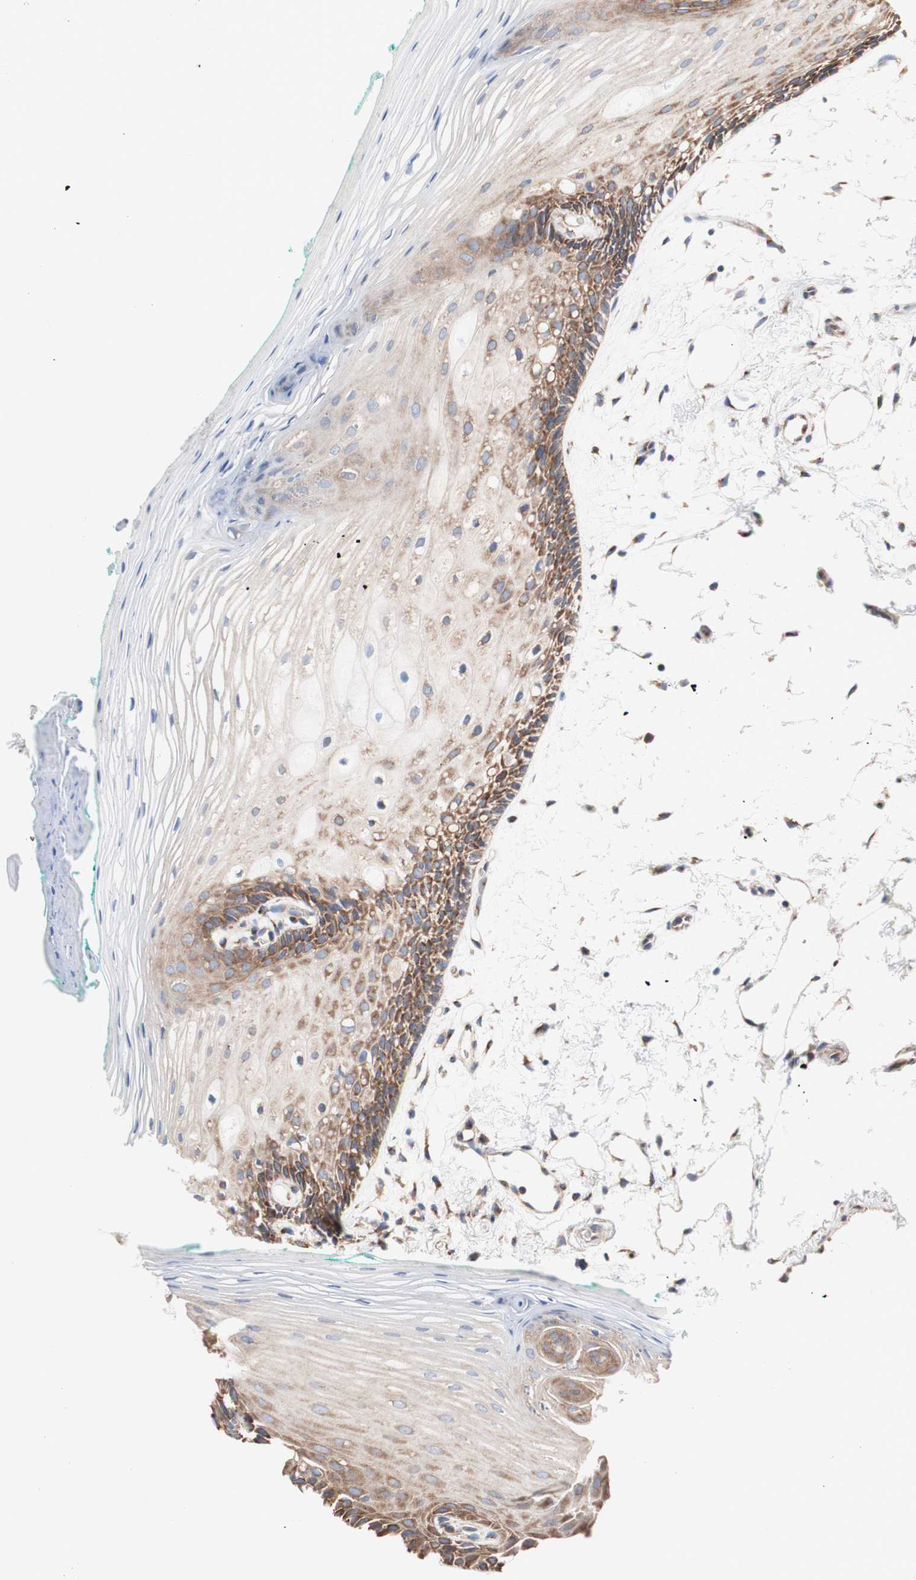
{"staining": {"intensity": "moderate", "quantity": "25%-75%", "location": "cytoplasmic/membranous"}, "tissue": "oral mucosa", "cell_type": "Squamous epithelial cells", "image_type": "normal", "snomed": [{"axis": "morphology", "description": "Normal tissue, NOS"}, {"axis": "topography", "description": "Skeletal muscle"}, {"axis": "topography", "description": "Oral tissue"}, {"axis": "topography", "description": "Peripheral nerve tissue"}], "caption": "Unremarkable oral mucosa displays moderate cytoplasmic/membranous positivity in about 25%-75% of squamous epithelial cells, visualized by immunohistochemistry.", "gene": "LRIG3", "patient": {"sex": "female", "age": 84}}